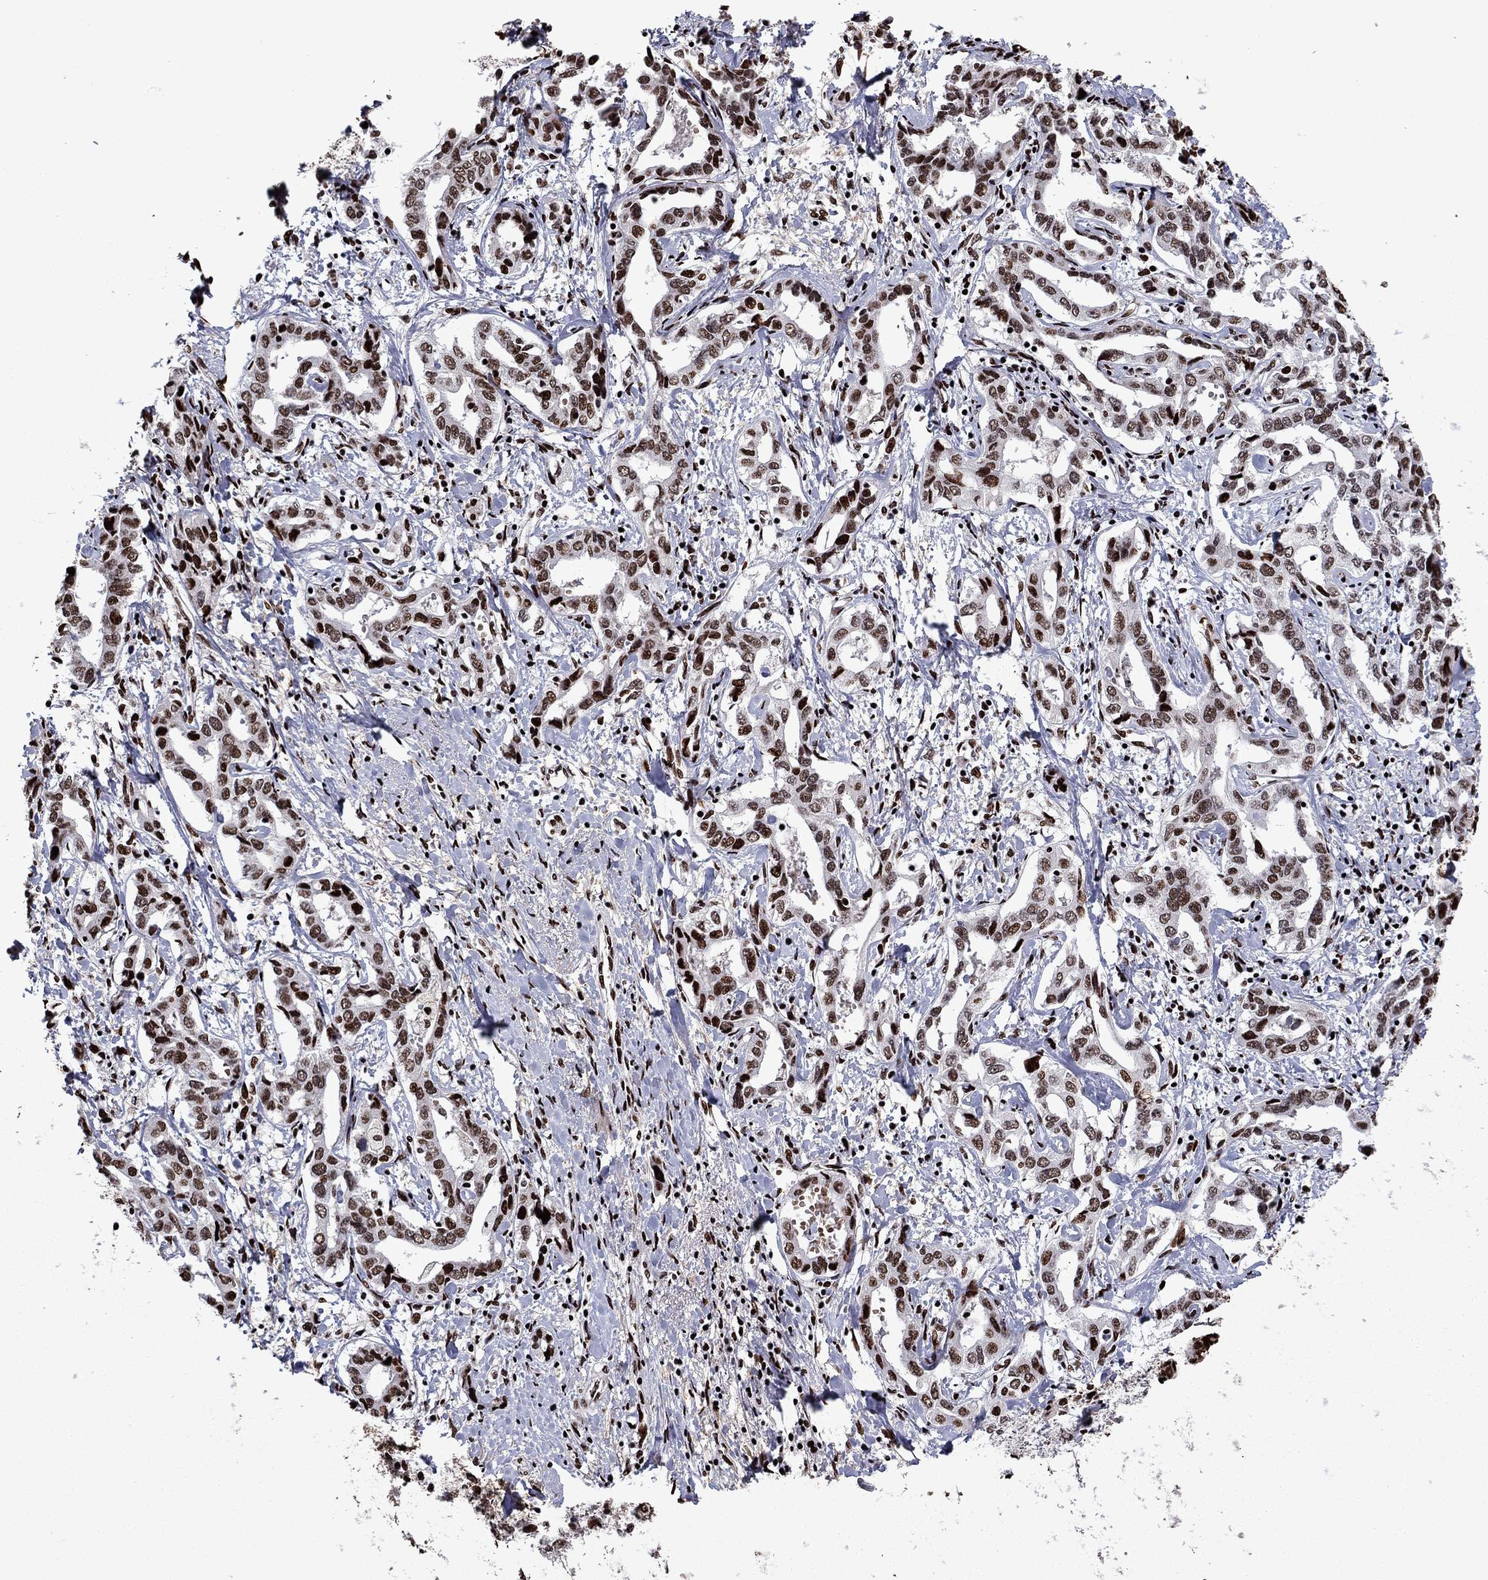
{"staining": {"intensity": "strong", "quantity": ">75%", "location": "nuclear"}, "tissue": "liver cancer", "cell_type": "Tumor cells", "image_type": "cancer", "snomed": [{"axis": "morphology", "description": "Cholangiocarcinoma"}, {"axis": "topography", "description": "Liver"}], "caption": "Liver cancer (cholangiocarcinoma) stained with a brown dye displays strong nuclear positive positivity in about >75% of tumor cells.", "gene": "LIMK1", "patient": {"sex": "male", "age": 59}}